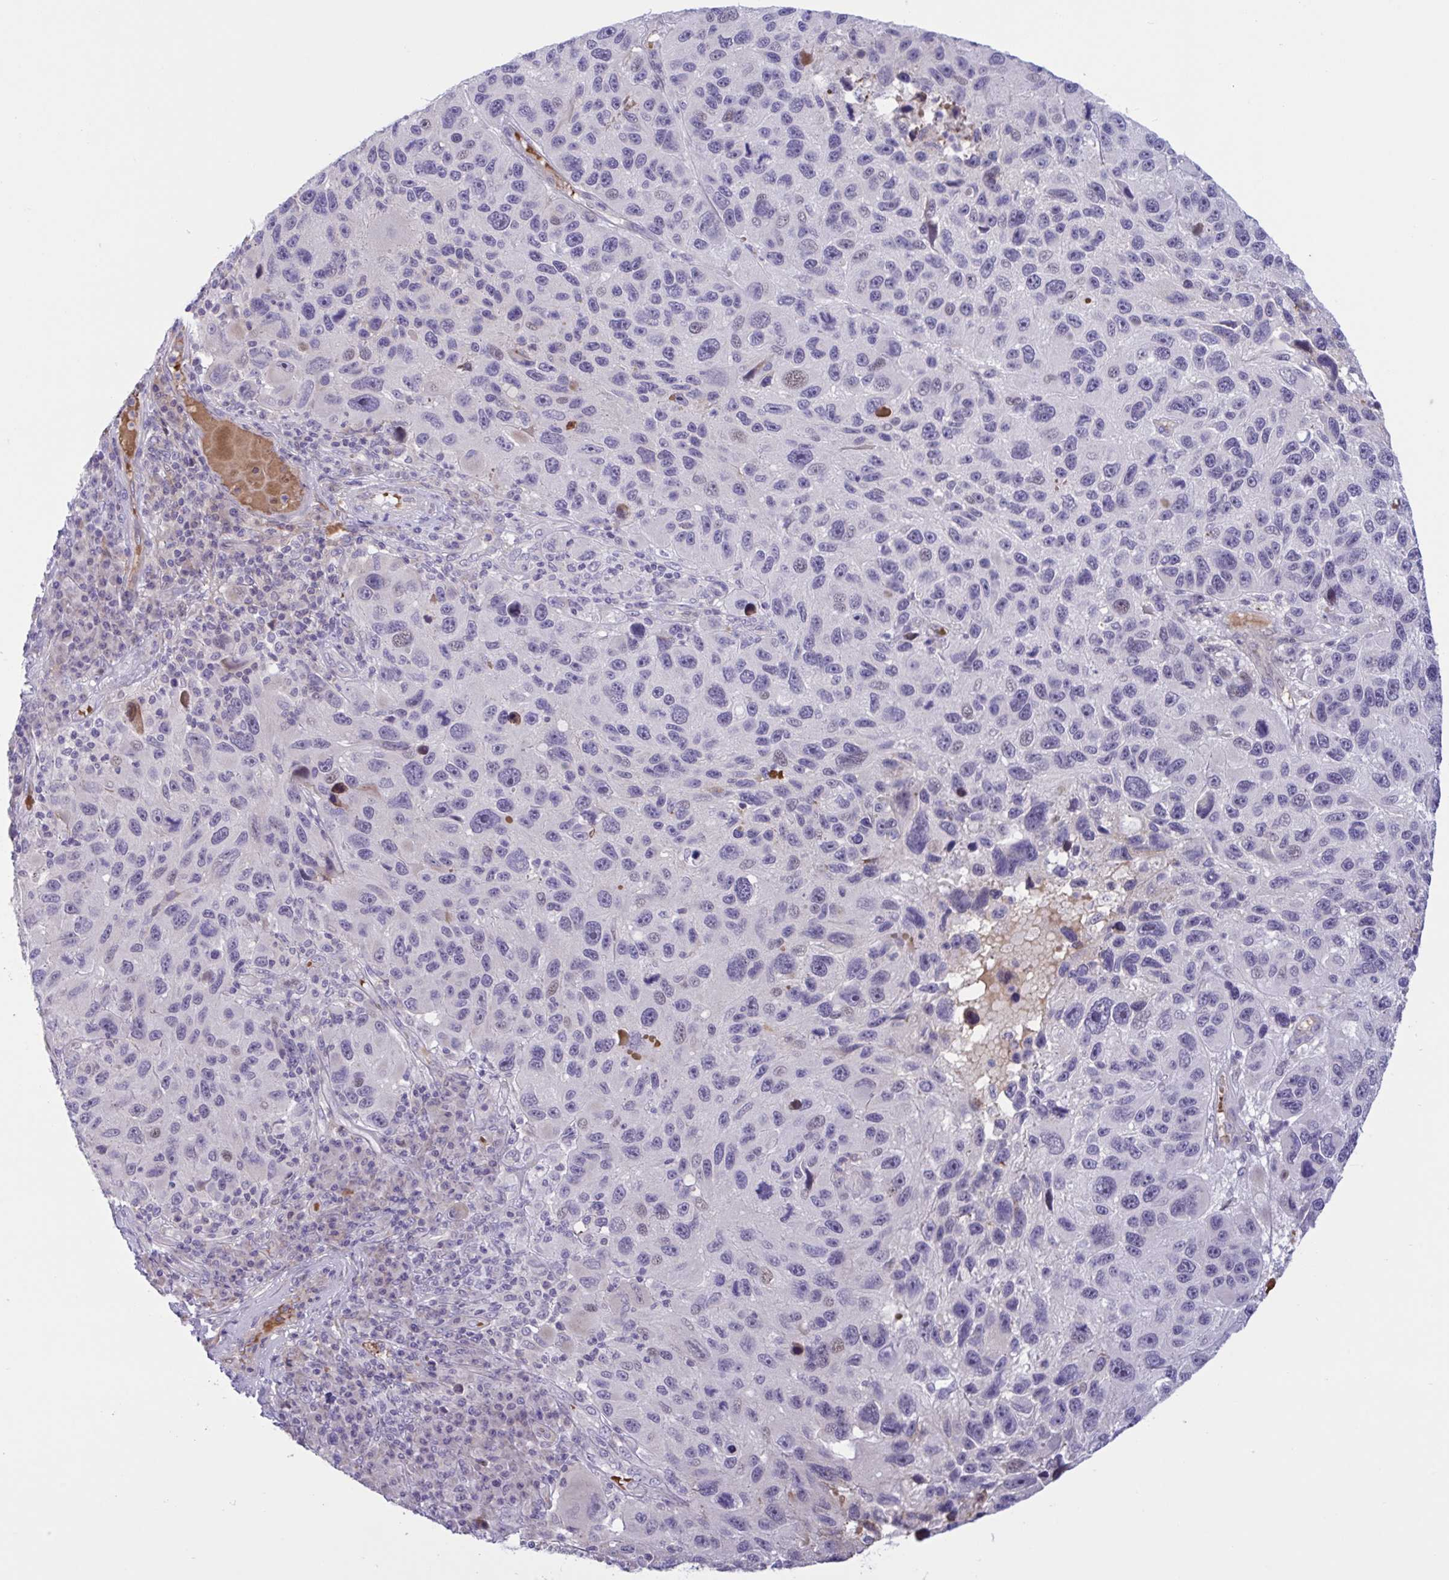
{"staining": {"intensity": "negative", "quantity": "none", "location": "none"}, "tissue": "melanoma", "cell_type": "Tumor cells", "image_type": "cancer", "snomed": [{"axis": "morphology", "description": "Malignant melanoma, NOS"}, {"axis": "topography", "description": "Skin"}], "caption": "A high-resolution photomicrograph shows immunohistochemistry staining of malignant melanoma, which shows no significant staining in tumor cells.", "gene": "VWC2", "patient": {"sex": "male", "age": 53}}